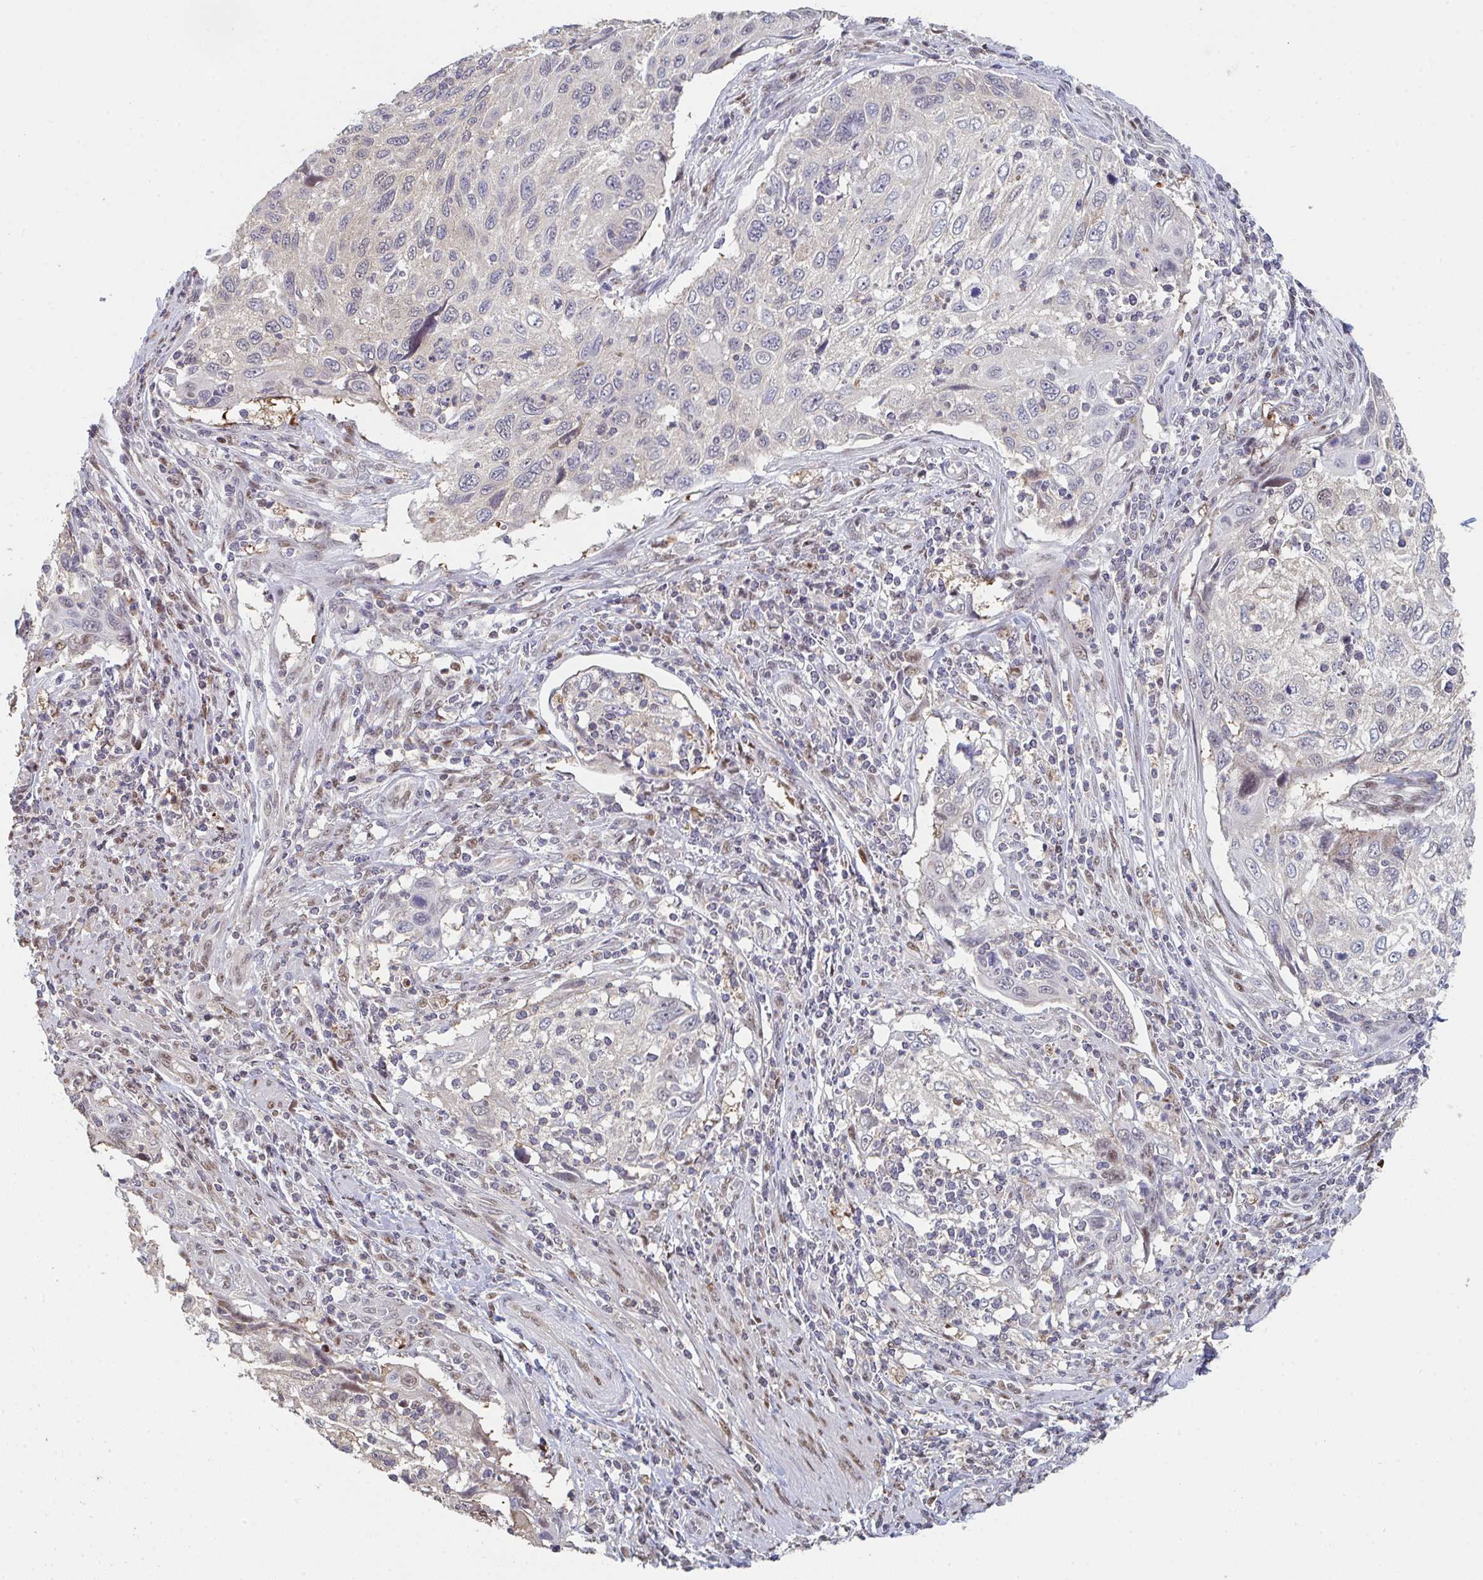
{"staining": {"intensity": "negative", "quantity": "none", "location": "none"}, "tissue": "cervical cancer", "cell_type": "Tumor cells", "image_type": "cancer", "snomed": [{"axis": "morphology", "description": "Squamous cell carcinoma, NOS"}, {"axis": "topography", "description": "Cervix"}], "caption": "The image displays no staining of tumor cells in cervical squamous cell carcinoma.", "gene": "ACD", "patient": {"sex": "female", "age": 70}}